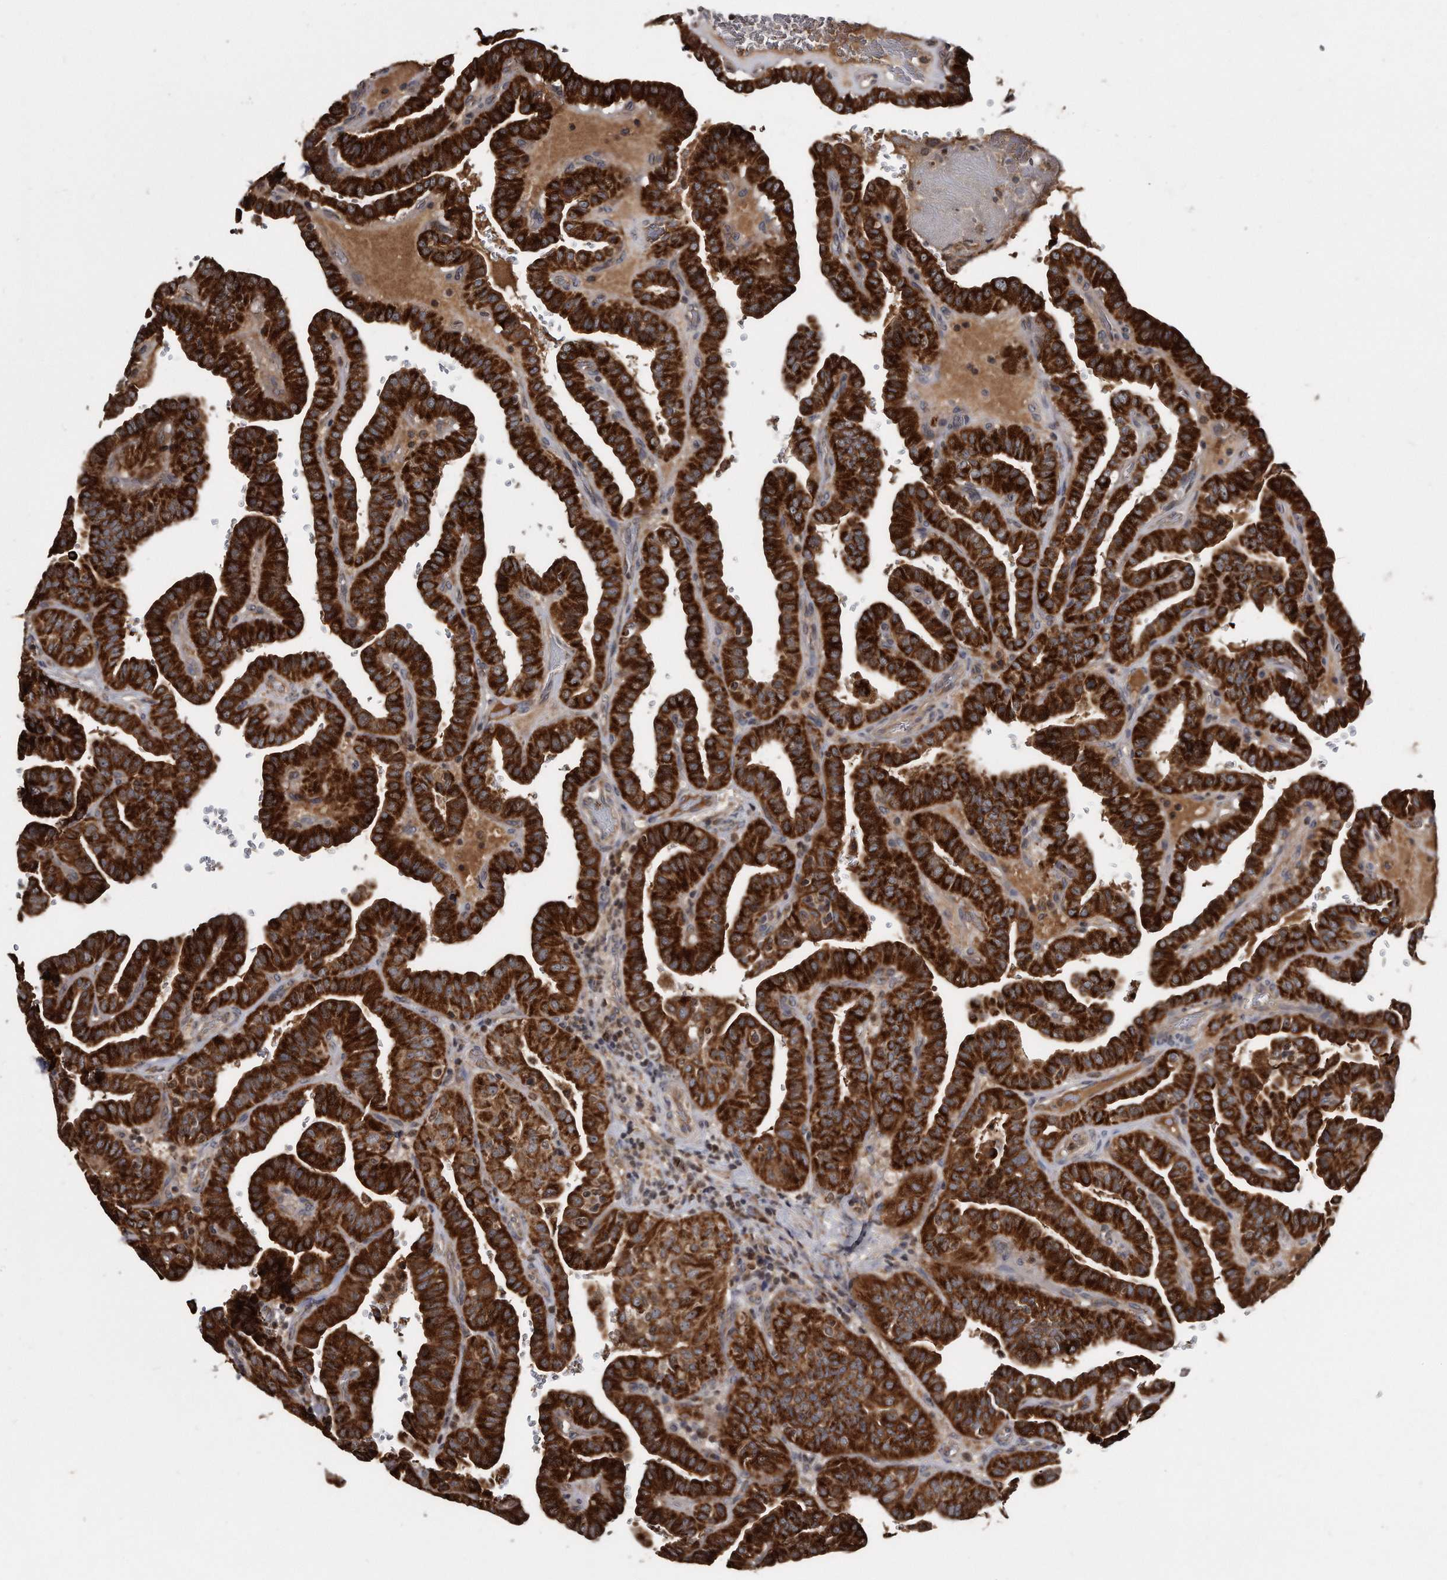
{"staining": {"intensity": "strong", "quantity": ">75%", "location": "cytoplasmic/membranous"}, "tissue": "thyroid cancer", "cell_type": "Tumor cells", "image_type": "cancer", "snomed": [{"axis": "morphology", "description": "Papillary adenocarcinoma, NOS"}, {"axis": "topography", "description": "Thyroid gland"}], "caption": "Immunohistochemical staining of human thyroid cancer shows high levels of strong cytoplasmic/membranous protein positivity in about >75% of tumor cells.", "gene": "FAM136A", "patient": {"sex": "male", "age": 77}}